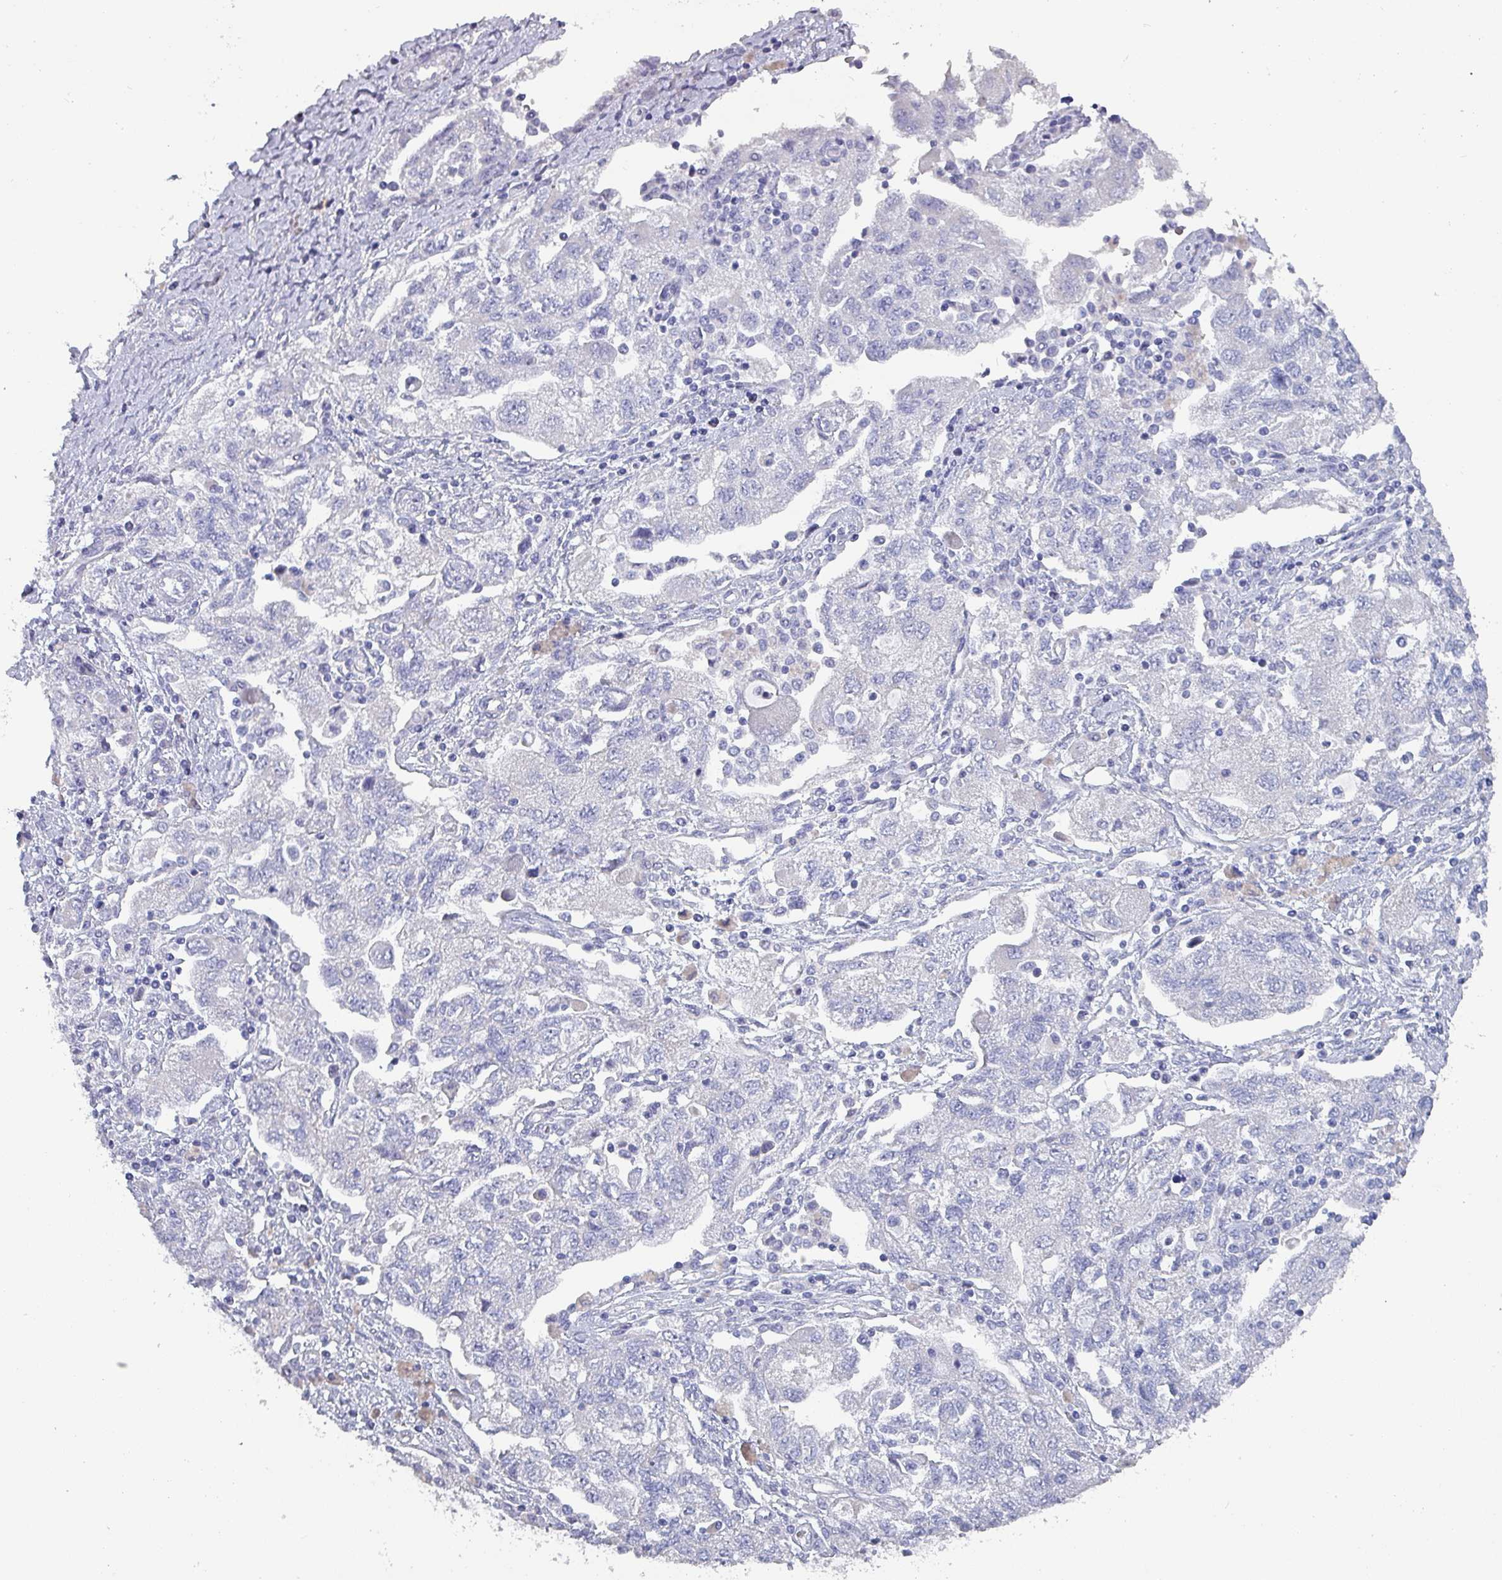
{"staining": {"intensity": "negative", "quantity": "none", "location": "none"}, "tissue": "ovarian cancer", "cell_type": "Tumor cells", "image_type": "cancer", "snomed": [{"axis": "morphology", "description": "Carcinoma, NOS"}, {"axis": "morphology", "description": "Cystadenocarcinoma, serous, NOS"}, {"axis": "topography", "description": "Ovary"}], "caption": "An immunohistochemistry image of ovarian cancer is shown. There is no staining in tumor cells of ovarian cancer.", "gene": "INS-IGF2", "patient": {"sex": "female", "age": 69}}